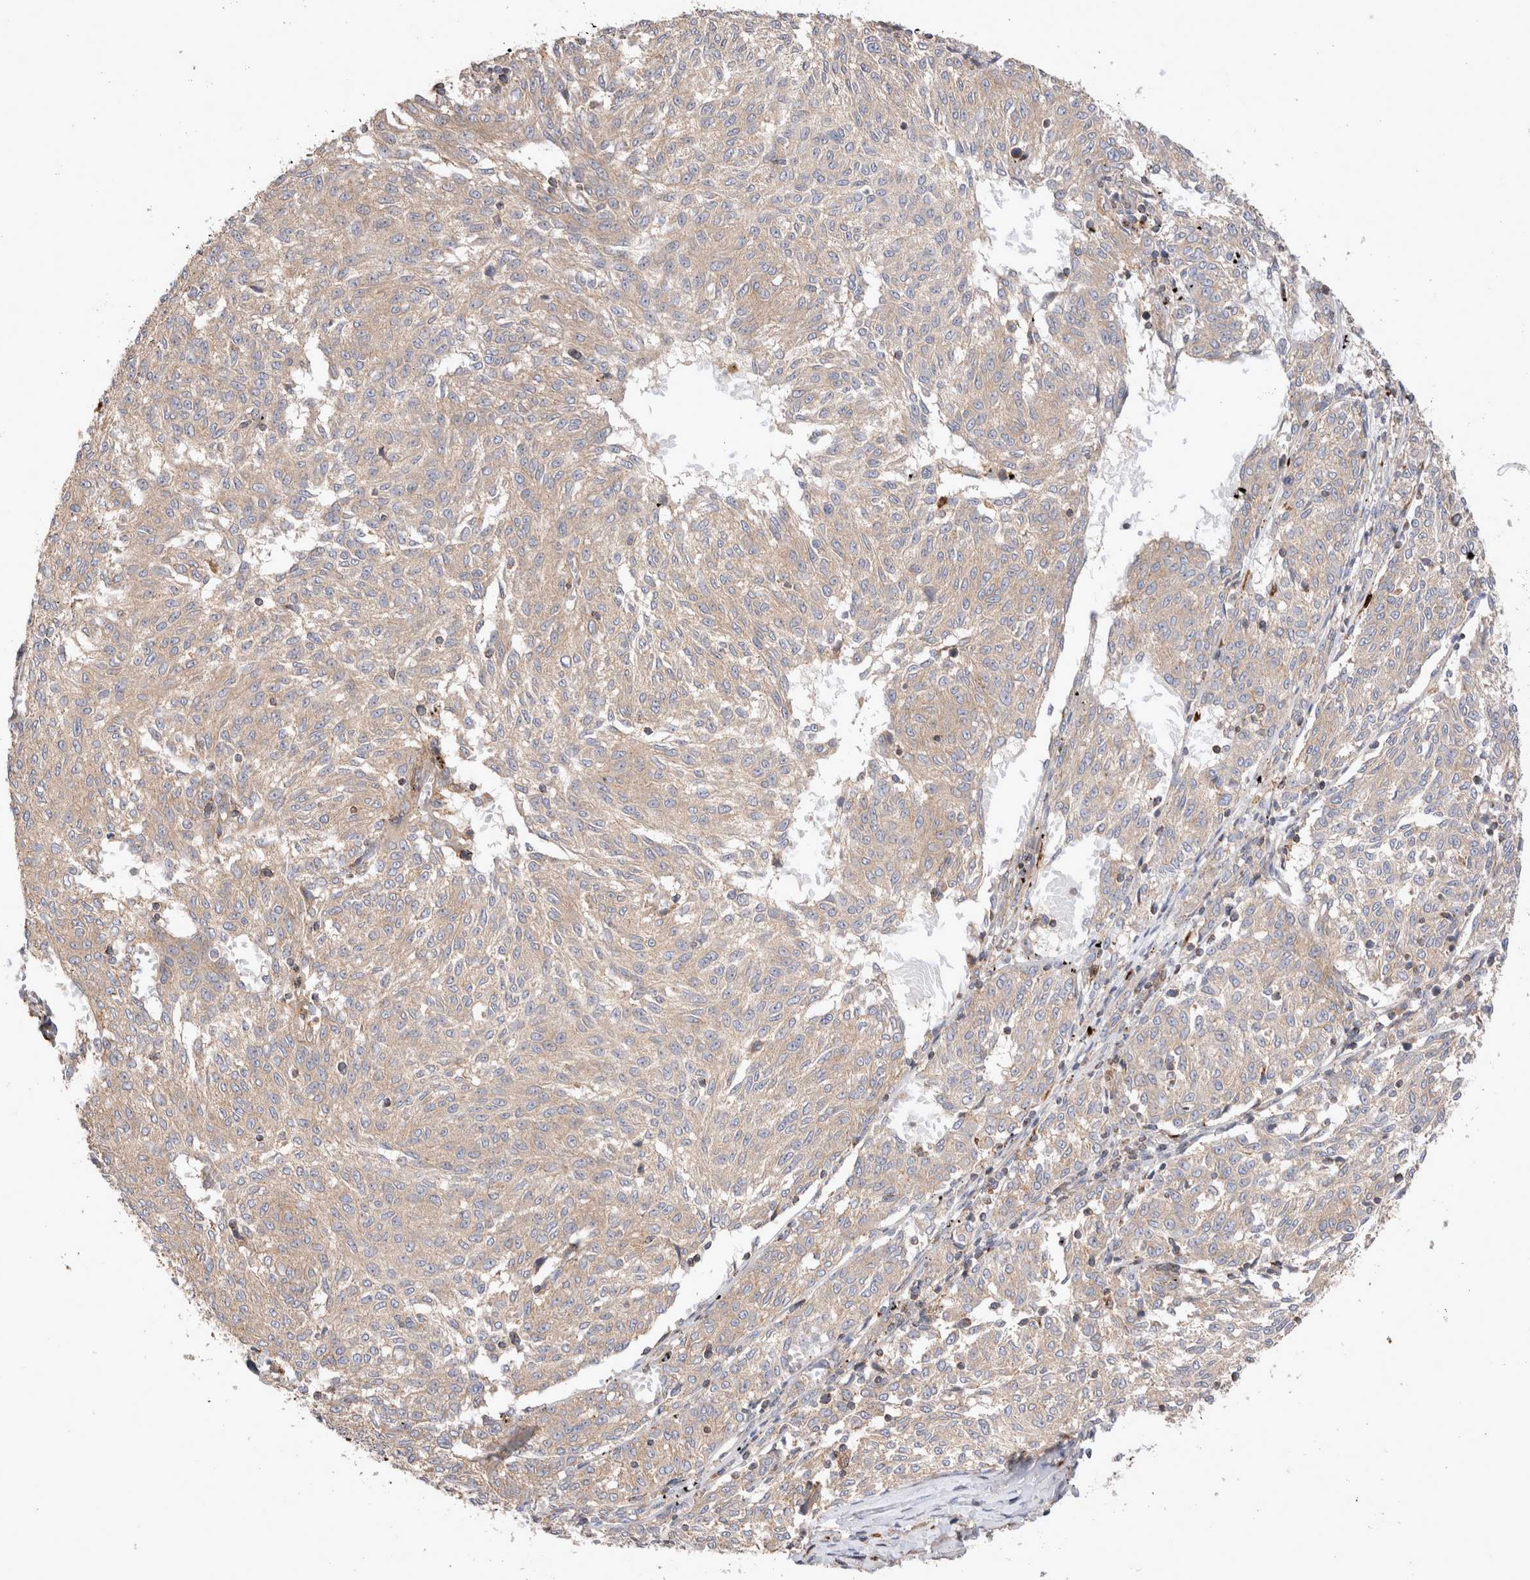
{"staining": {"intensity": "weak", "quantity": ">75%", "location": "cytoplasmic/membranous"}, "tissue": "melanoma", "cell_type": "Tumor cells", "image_type": "cancer", "snomed": [{"axis": "morphology", "description": "Malignant melanoma, NOS"}, {"axis": "topography", "description": "Skin"}], "caption": "Immunohistochemistry photomicrograph of human melanoma stained for a protein (brown), which reveals low levels of weak cytoplasmic/membranous staining in approximately >75% of tumor cells.", "gene": "NXT2", "patient": {"sex": "female", "age": 72}}